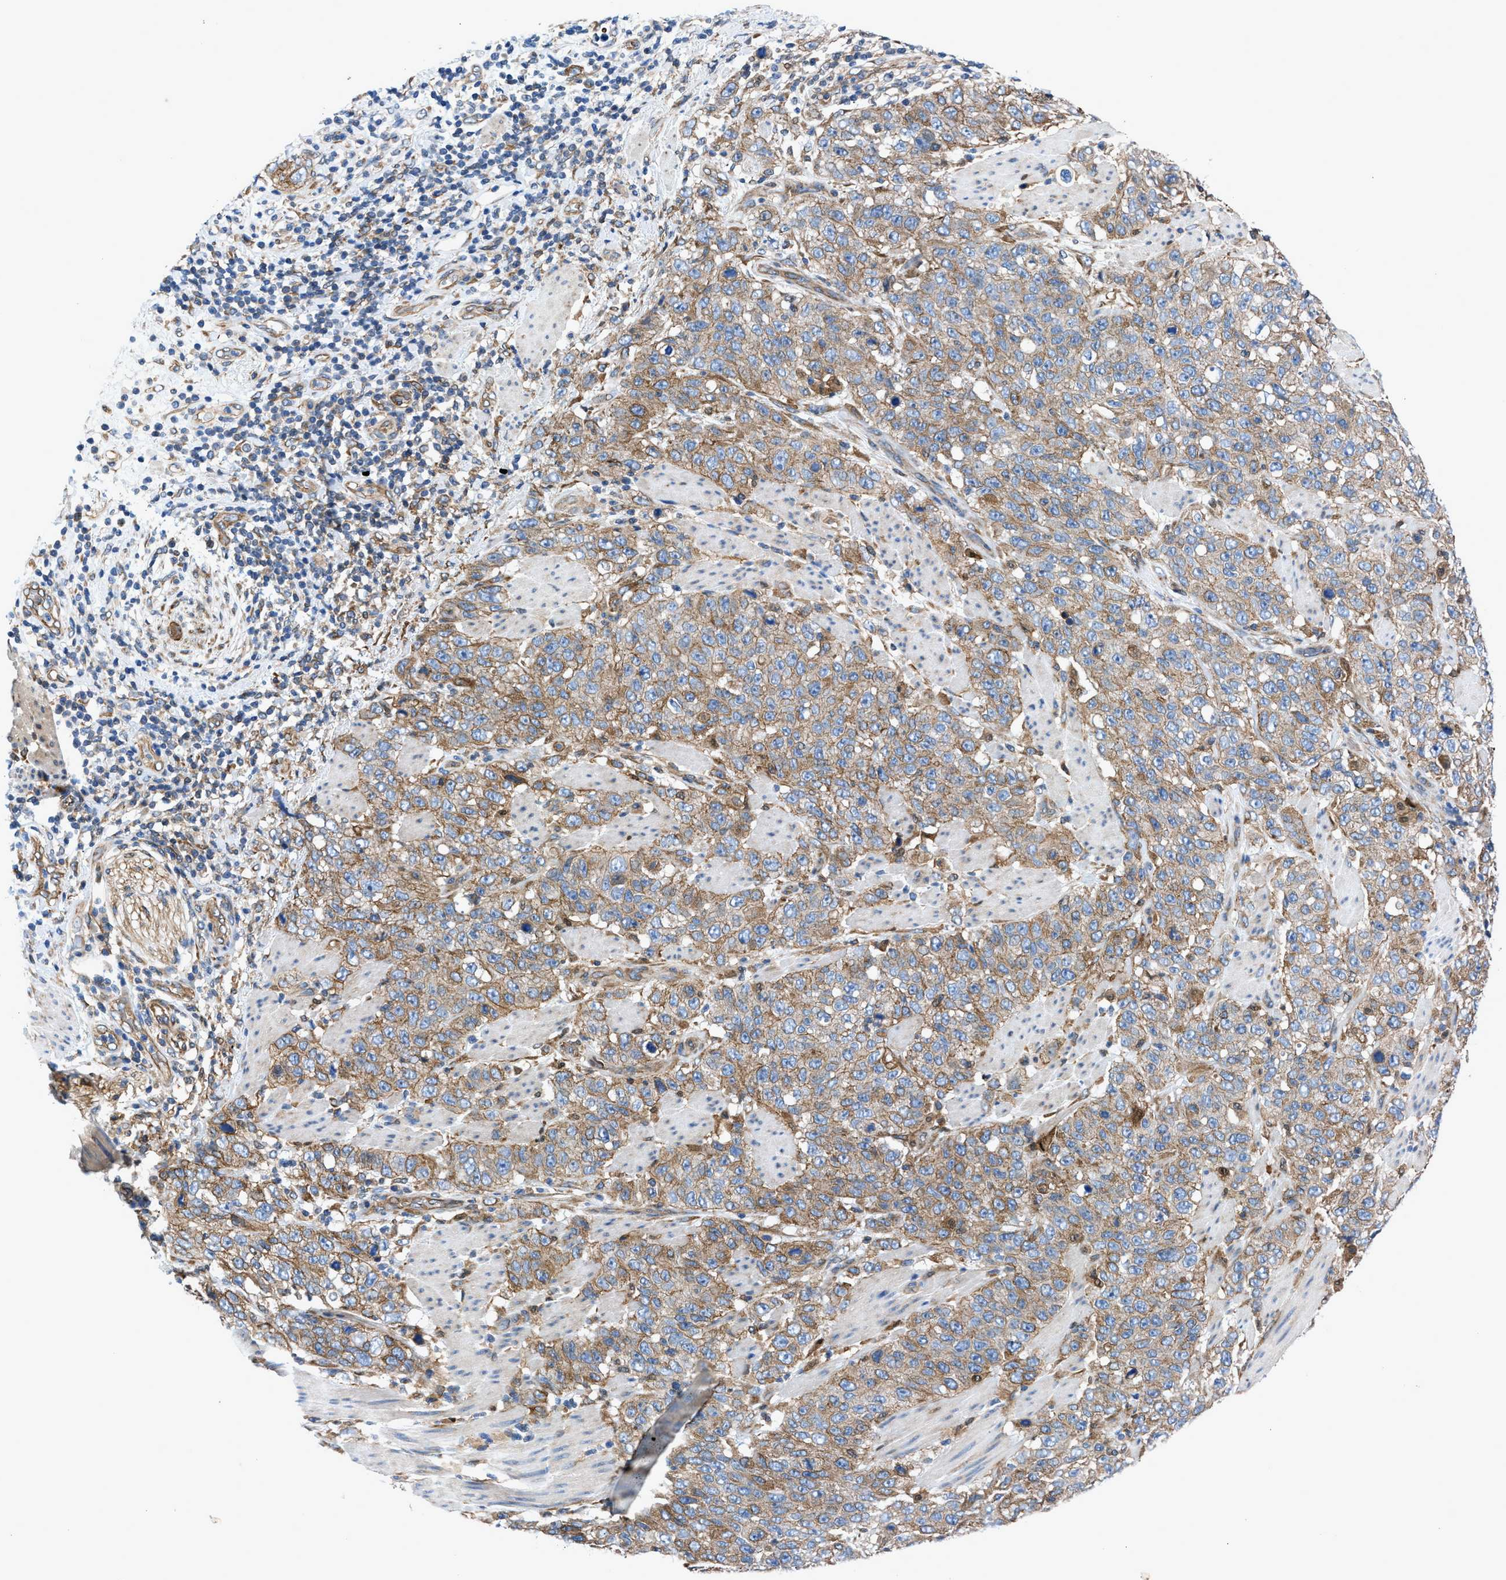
{"staining": {"intensity": "moderate", "quantity": ">75%", "location": "cytoplasmic/membranous"}, "tissue": "stomach cancer", "cell_type": "Tumor cells", "image_type": "cancer", "snomed": [{"axis": "morphology", "description": "Adenocarcinoma, NOS"}, {"axis": "topography", "description": "Stomach"}], "caption": "A brown stain highlights moderate cytoplasmic/membranous positivity of a protein in human adenocarcinoma (stomach) tumor cells.", "gene": "DMAC1", "patient": {"sex": "male", "age": 48}}